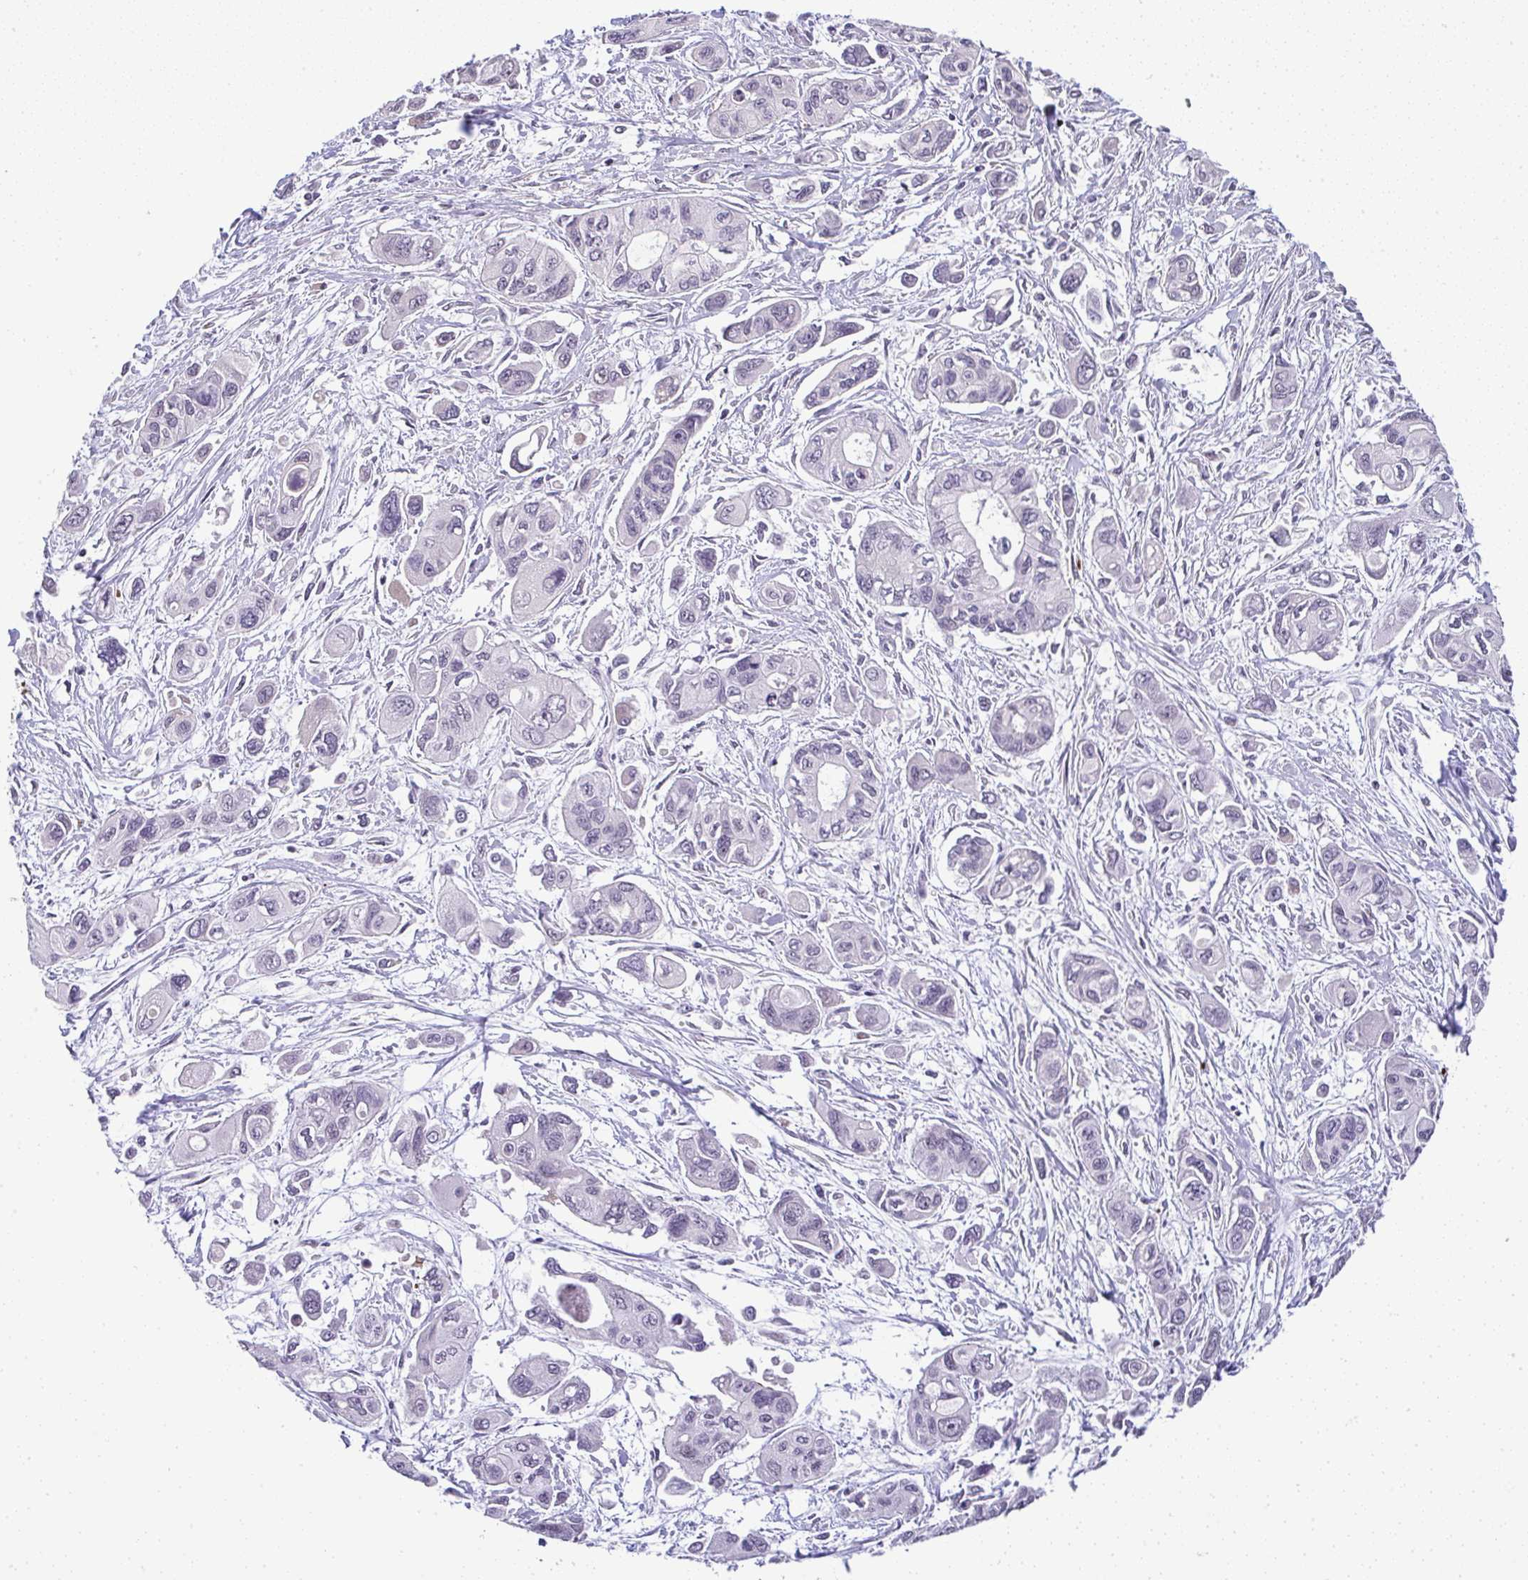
{"staining": {"intensity": "negative", "quantity": "none", "location": "none"}, "tissue": "pancreatic cancer", "cell_type": "Tumor cells", "image_type": "cancer", "snomed": [{"axis": "morphology", "description": "Adenocarcinoma, NOS"}, {"axis": "topography", "description": "Pancreas"}], "caption": "An IHC image of pancreatic cancer is shown. There is no staining in tumor cells of pancreatic cancer.", "gene": "CACNA1S", "patient": {"sex": "female", "age": 47}}